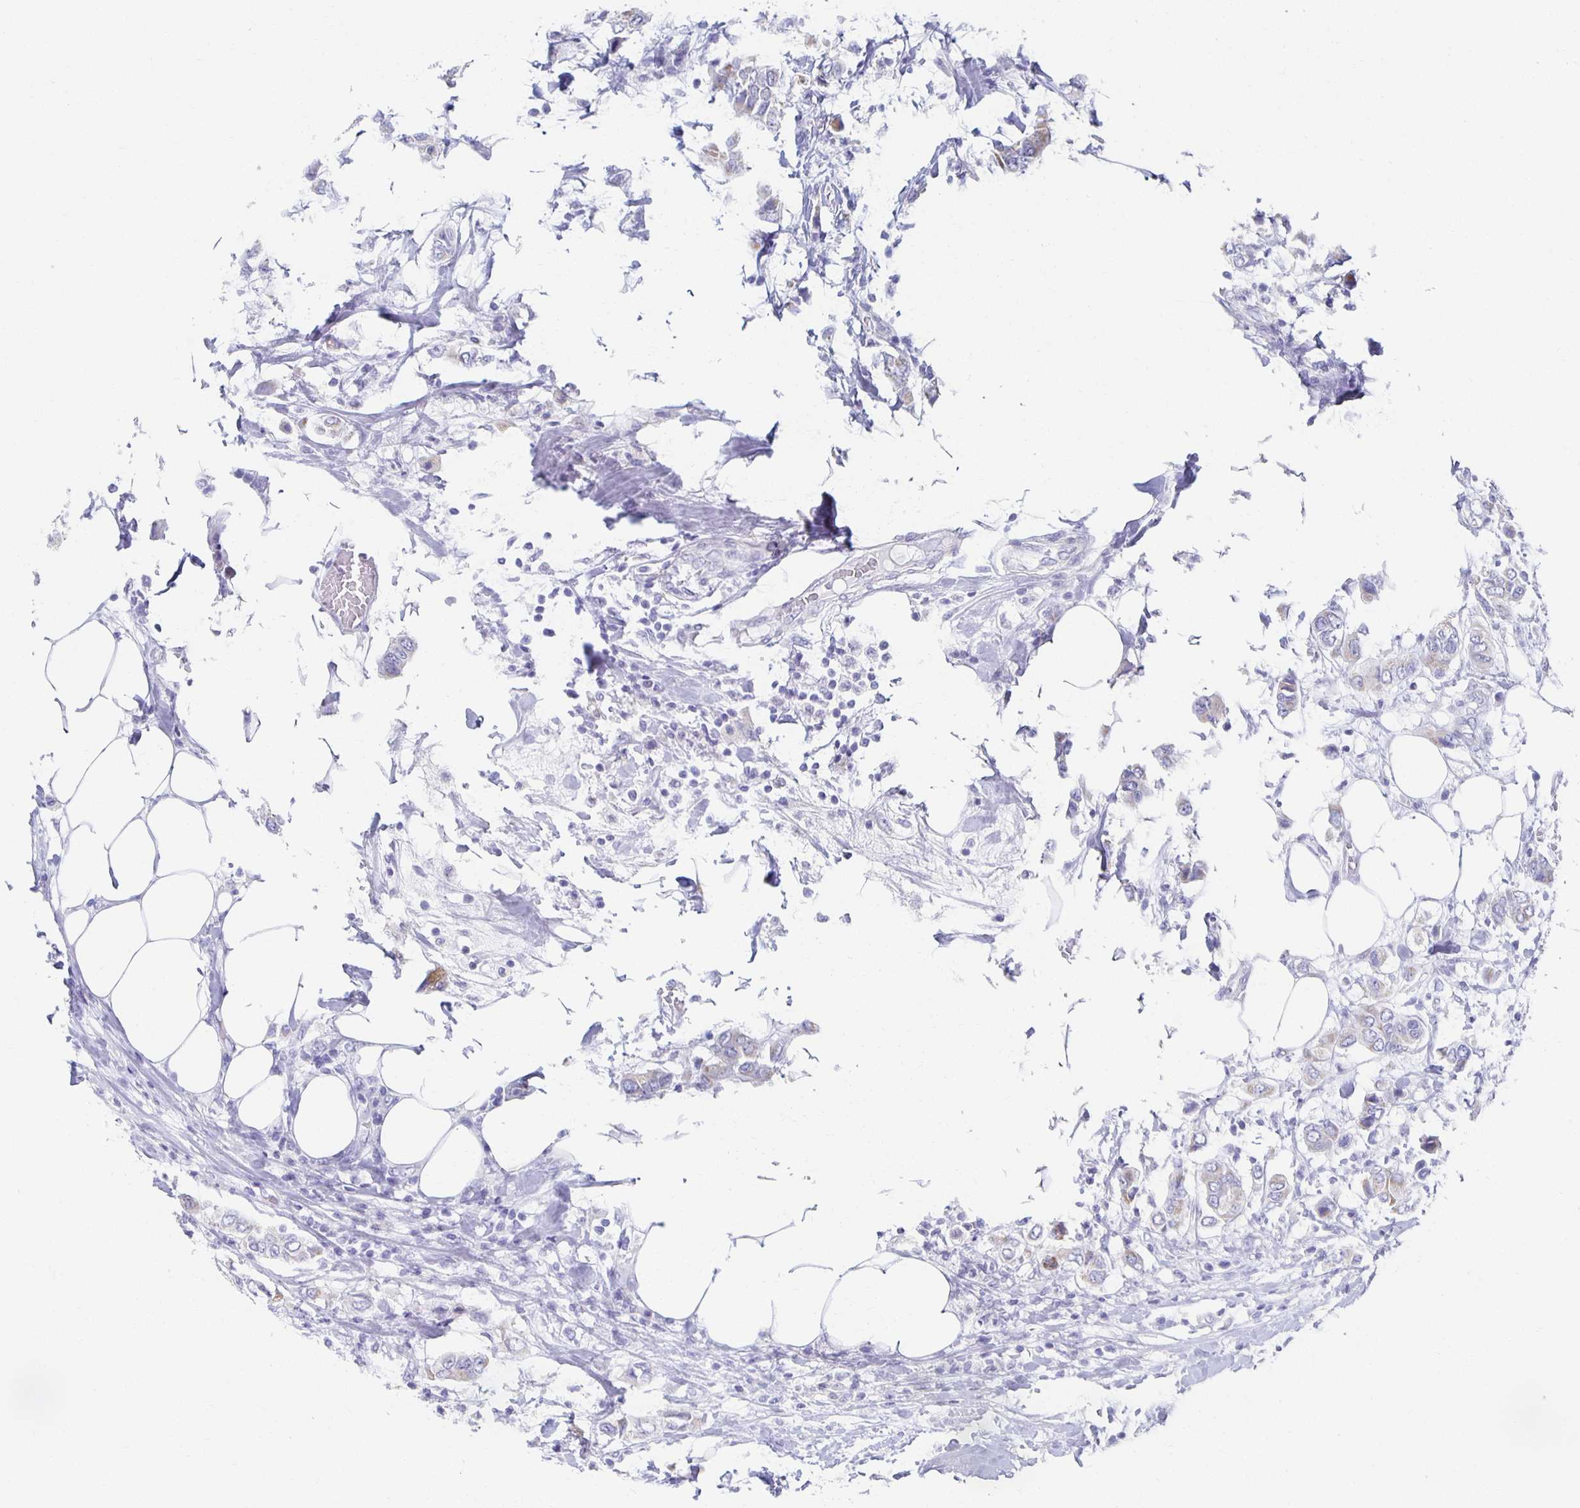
{"staining": {"intensity": "weak", "quantity": "25%-75%", "location": "cytoplasmic/membranous"}, "tissue": "breast cancer", "cell_type": "Tumor cells", "image_type": "cancer", "snomed": [{"axis": "morphology", "description": "Lobular carcinoma"}, {"axis": "topography", "description": "Breast"}], "caption": "This is a photomicrograph of immunohistochemistry (IHC) staining of breast cancer, which shows weak staining in the cytoplasmic/membranous of tumor cells.", "gene": "TEX44", "patient": {"sex": "female", "age": 51}}